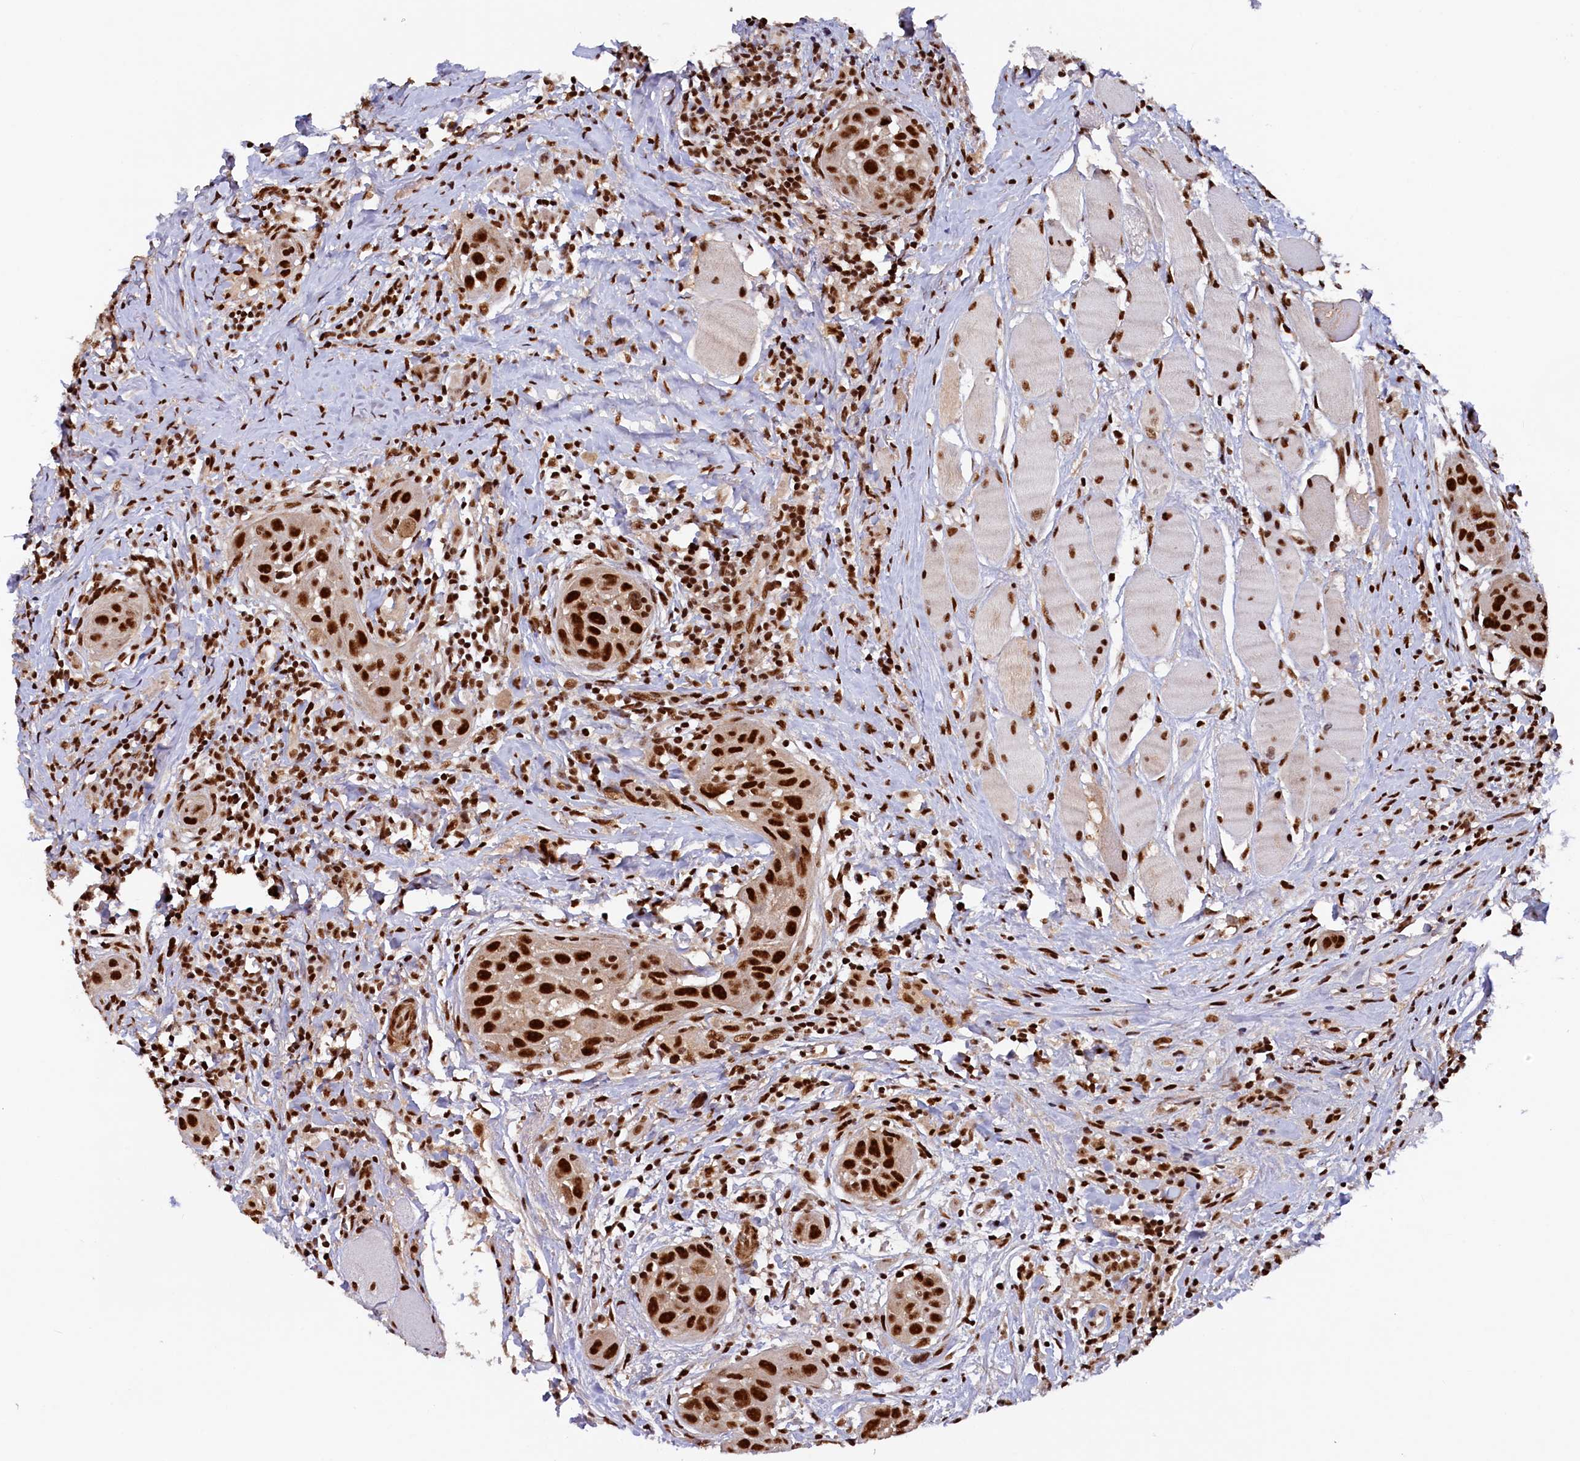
{"staining": {"intensity": "strong", "quantity": ">75%", "location": "nuclear"}, "tissue": "head and neck cancer", "cell_type": "Tumor cells", "image_type": "cancer", "snomed": [{"axis": "morphology", "description": "Squamous cell carcinoma, NOS"}, {"axis": "topography", "description": "Oral tissue"}, {"axis": "topography", "description": "Head-Neck"}], "caption": "A high-resolution histopathology image shows immunohistochemistry staining of head and neck cancer, which exhibits strong nuclear staining in about >75% of tumor cells.", "gene": "ZC3H18", "patient": {"sex": "female", "age": 50}}